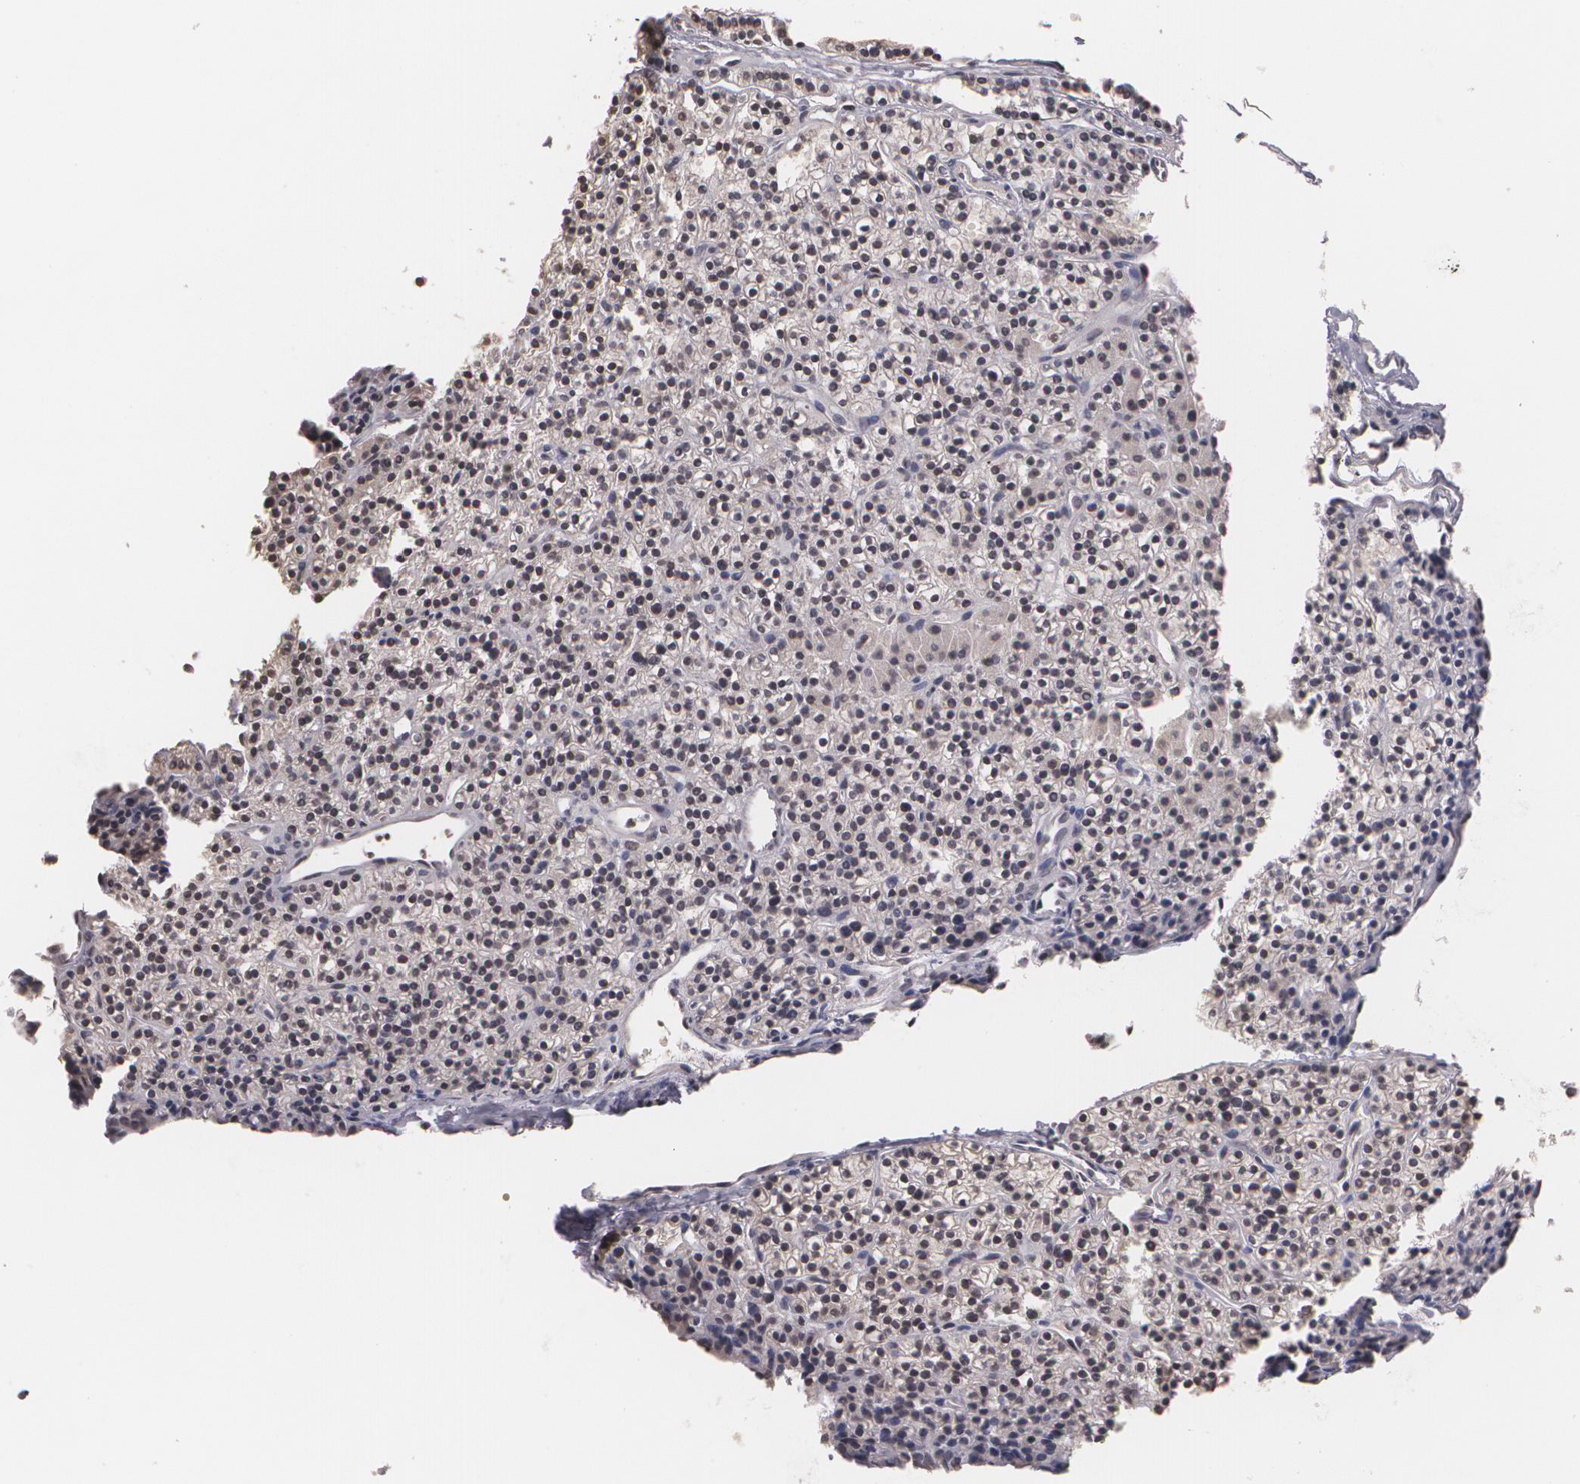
{"staining": {"intensity": "negative", "quantity": "none", "location": "none"}, "tissue": "parathyroid gland", "cell_type": "Glandular cells", "image_type": "normal", "snomed": [{"axis": "morphology", "description": "Normal tissue, NOS"}, {"axis": "topography", "description": "Parathyroid gland"}], "caption": "Glandular cells are negative for protein expression in unremarkable human parathyroid gland. (DAB (3,3'-diaminobenzidine) immunohistochemistry visualized using brightfield microscopy, high magnification).", "gene": "THRB", "patient": {"sex": "female", "age": 45}}